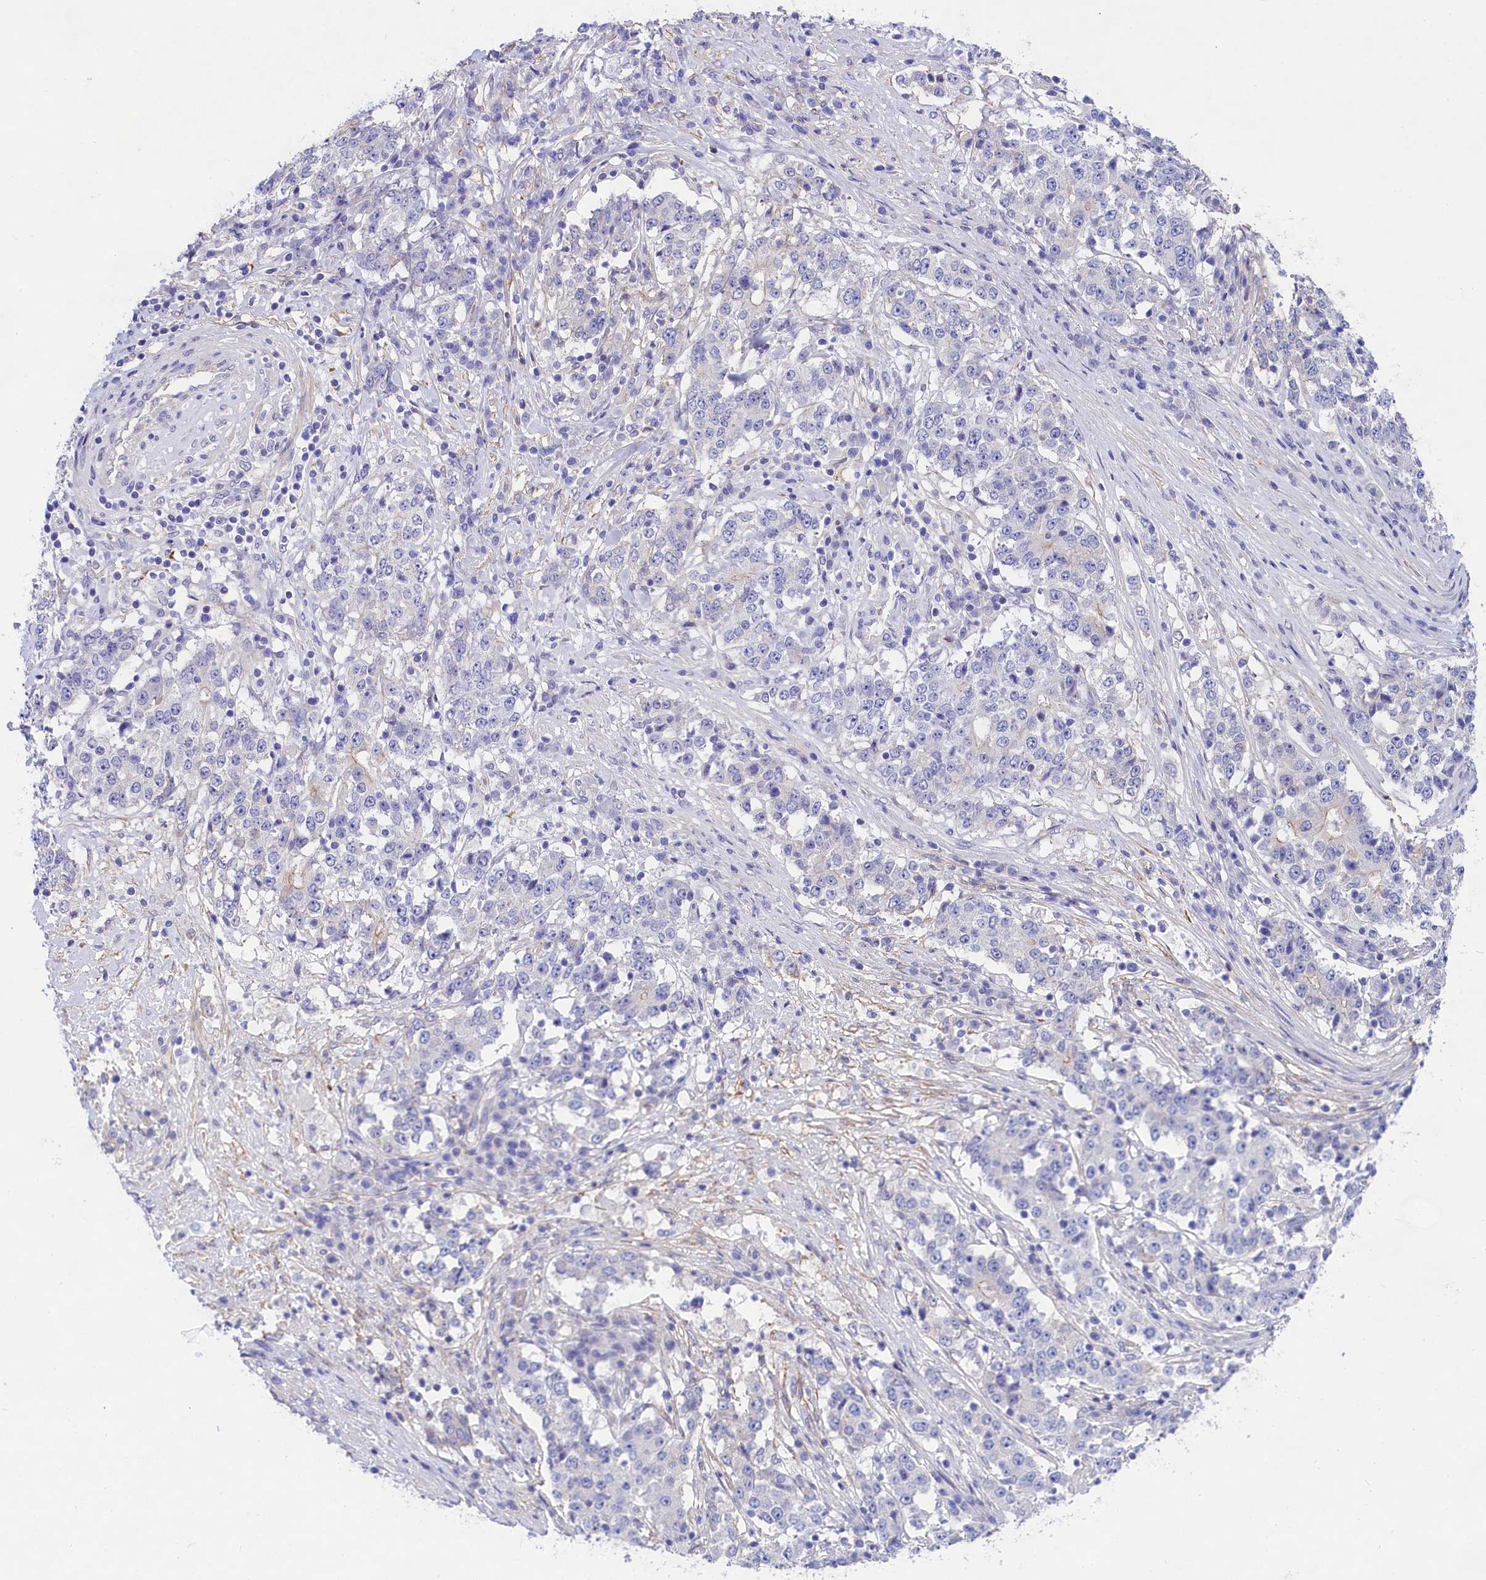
{"staining": {"intensity": "negative", "quantity": "none", "location": "none"}, "tissue": "stomach cancer", "cell_type": "Tumor cells", "image_type": "cancer", "snomed": [{"axis": "morphology", "description": "Adenocarcinoma, NOS"}, {"axis": "topography", "description": "Stomach"}], "caption": "Stomach cancer (adenocarcinoma) stained for a protein using IHC shows no staining tumor cells.", "gene": "PPP1R13L", "patient": {"sex": "male", "age": 59}}